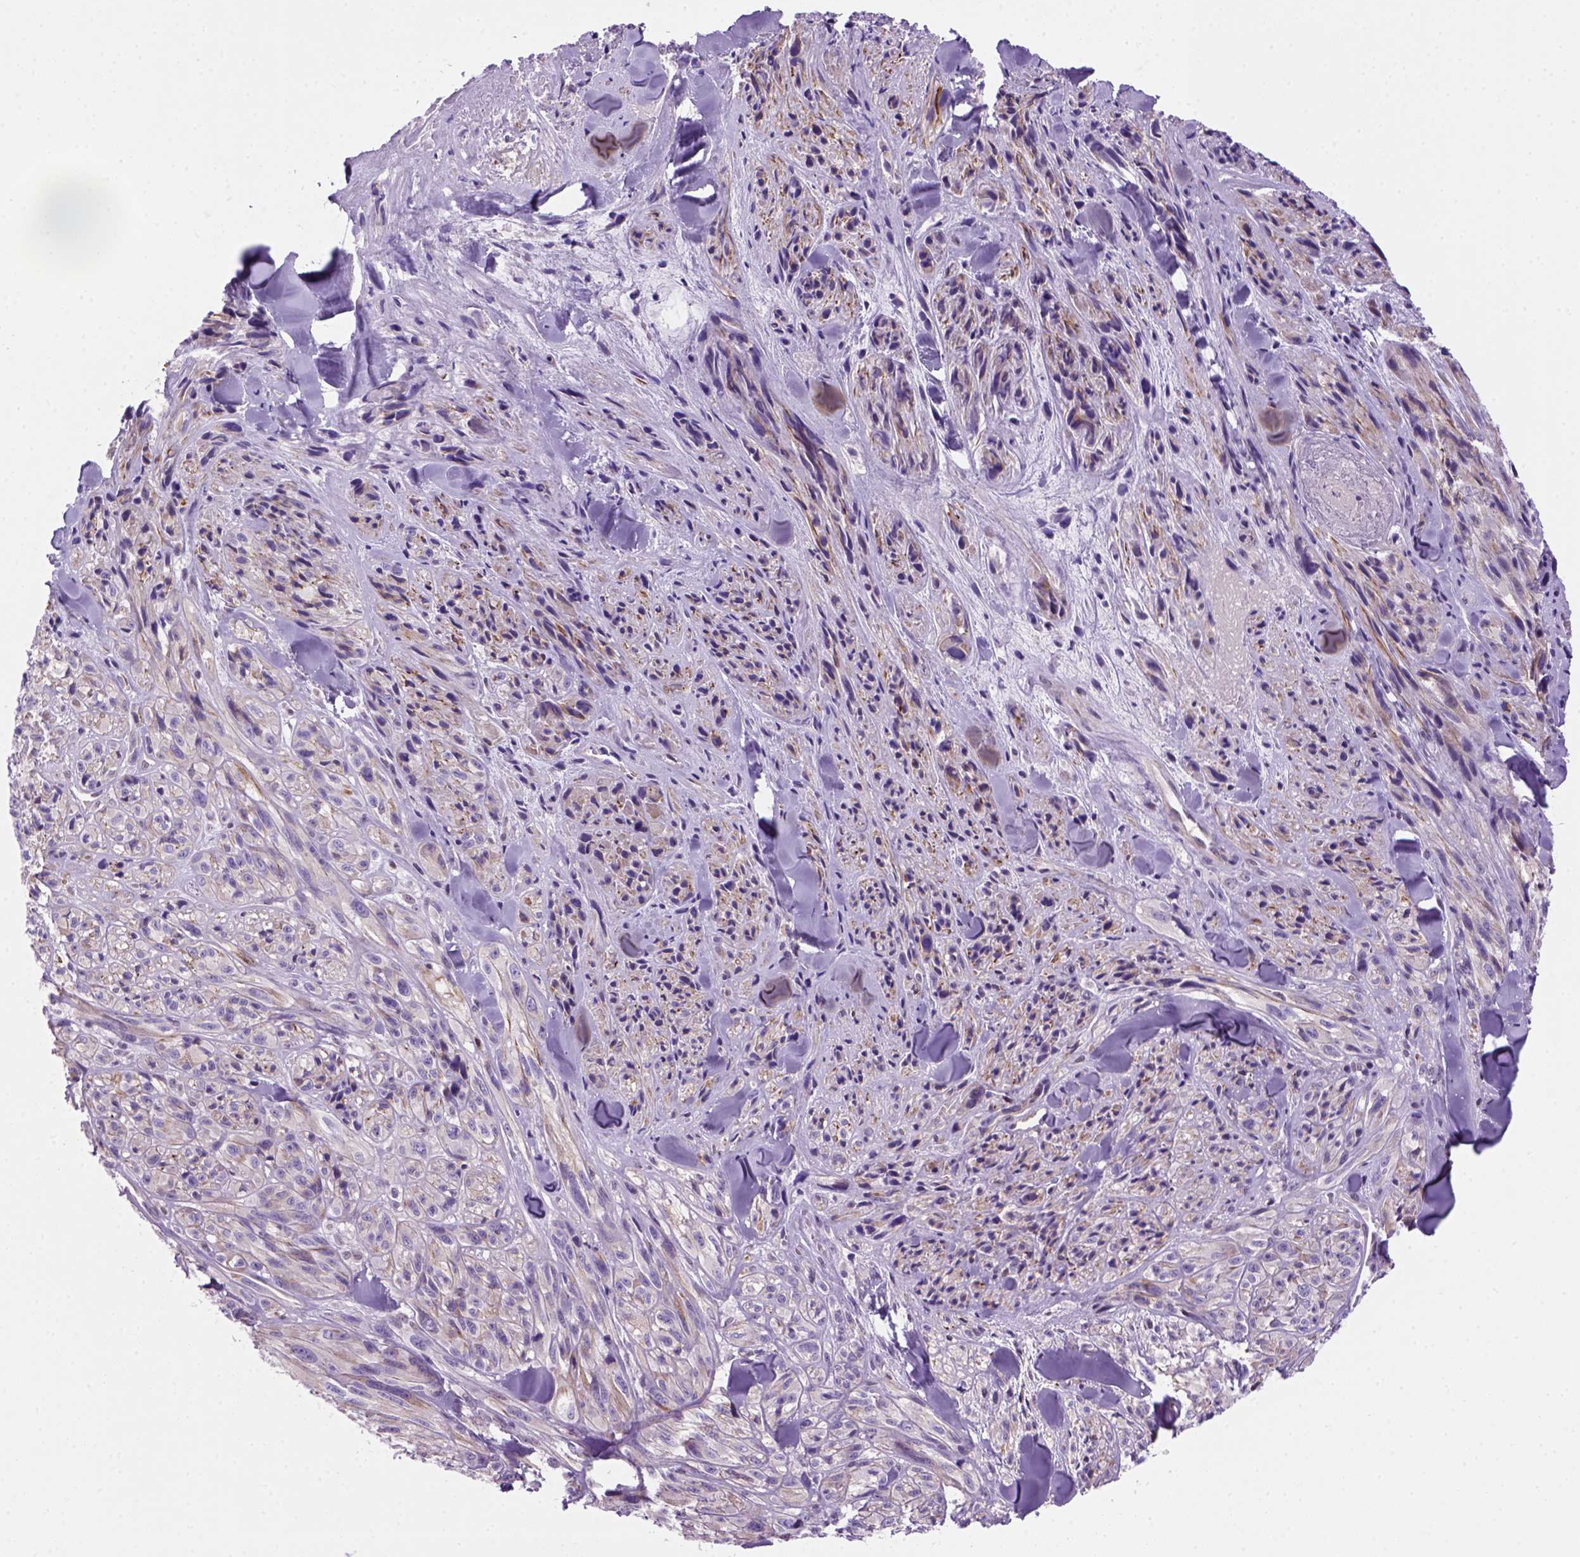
{"staining": {"intensity": "negative", "quantity": "none", "location": "none"}, "tissue": "melanoma", "cell_type": "Tumor cells", "image_type": "cancer", "snomed": [{"axis": "morphology", "description": "Malignant melanoma, NOS"}, {"axis": "topography", "description": "Skin"}], "caption": "This is an immunohistochemistry (IHC) histopathology image of malignant melanoma. There is no expression in tumor cells.", "gene": "MGMT", "patient": {"sex": "male", "age": 67}}